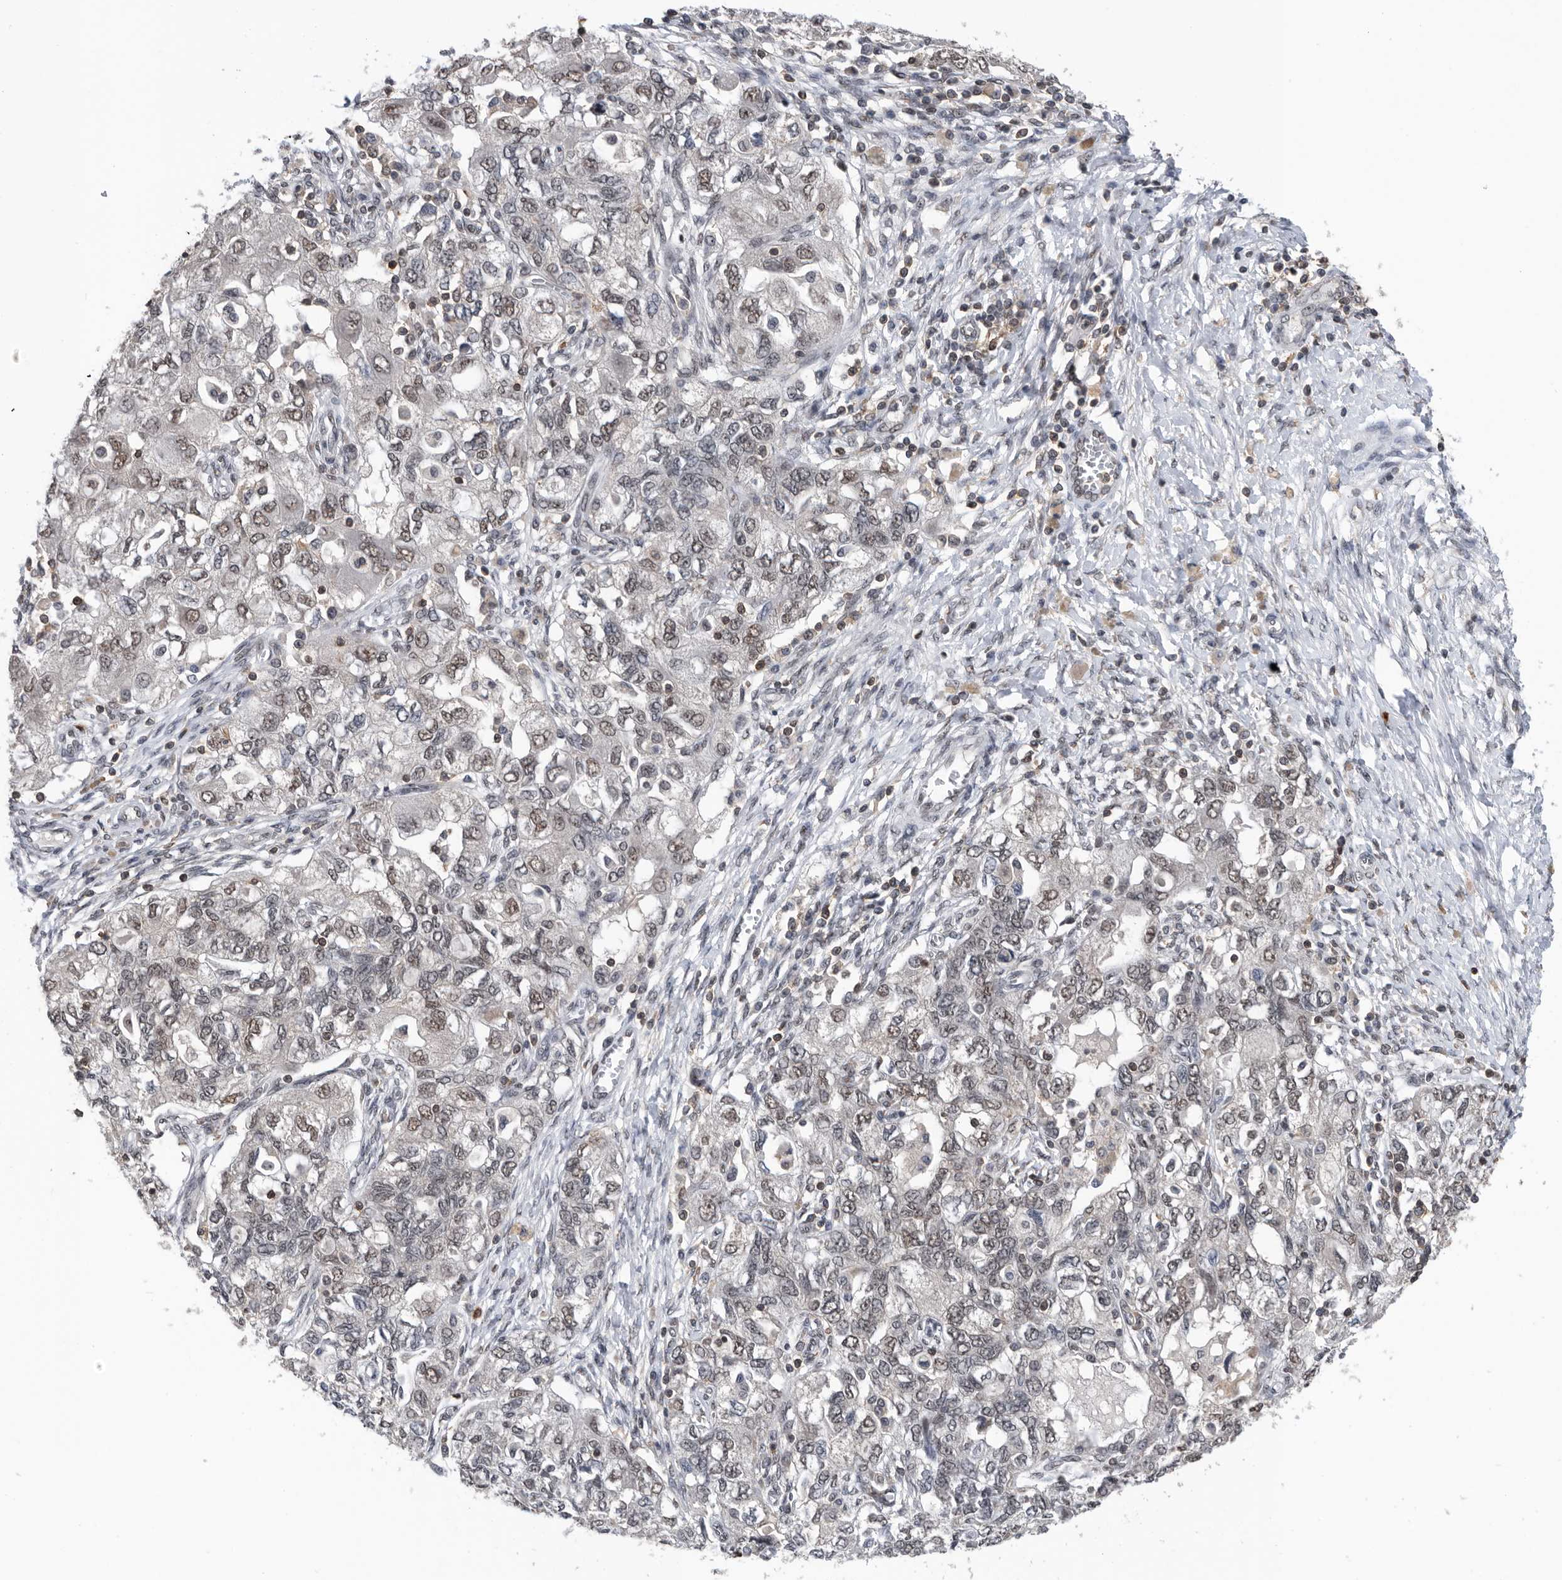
{"staining": {"intensity": "weak", "quantity": "25%-75%", "location": "nuclear"}, "tissue": "ovarian cancer", "cell_type": "Tumor cells", "image_type": "cancer", "snomed": [{"axis": "morphology", "description": "Carcinoma, NOS"}, {"axis": "morphology", "description": "Cystadenocarcinoma, serous, NOS"}, {"axis": "topography", "description": "Ovary"}], "caption": "An image of human serous cystadenocarcinoma (ovarian) stained for a protein displays weak nuclear brown staining in tumor cells.", "gene": "ZNF260", "patient": {"sex": "female", "age": 69}}